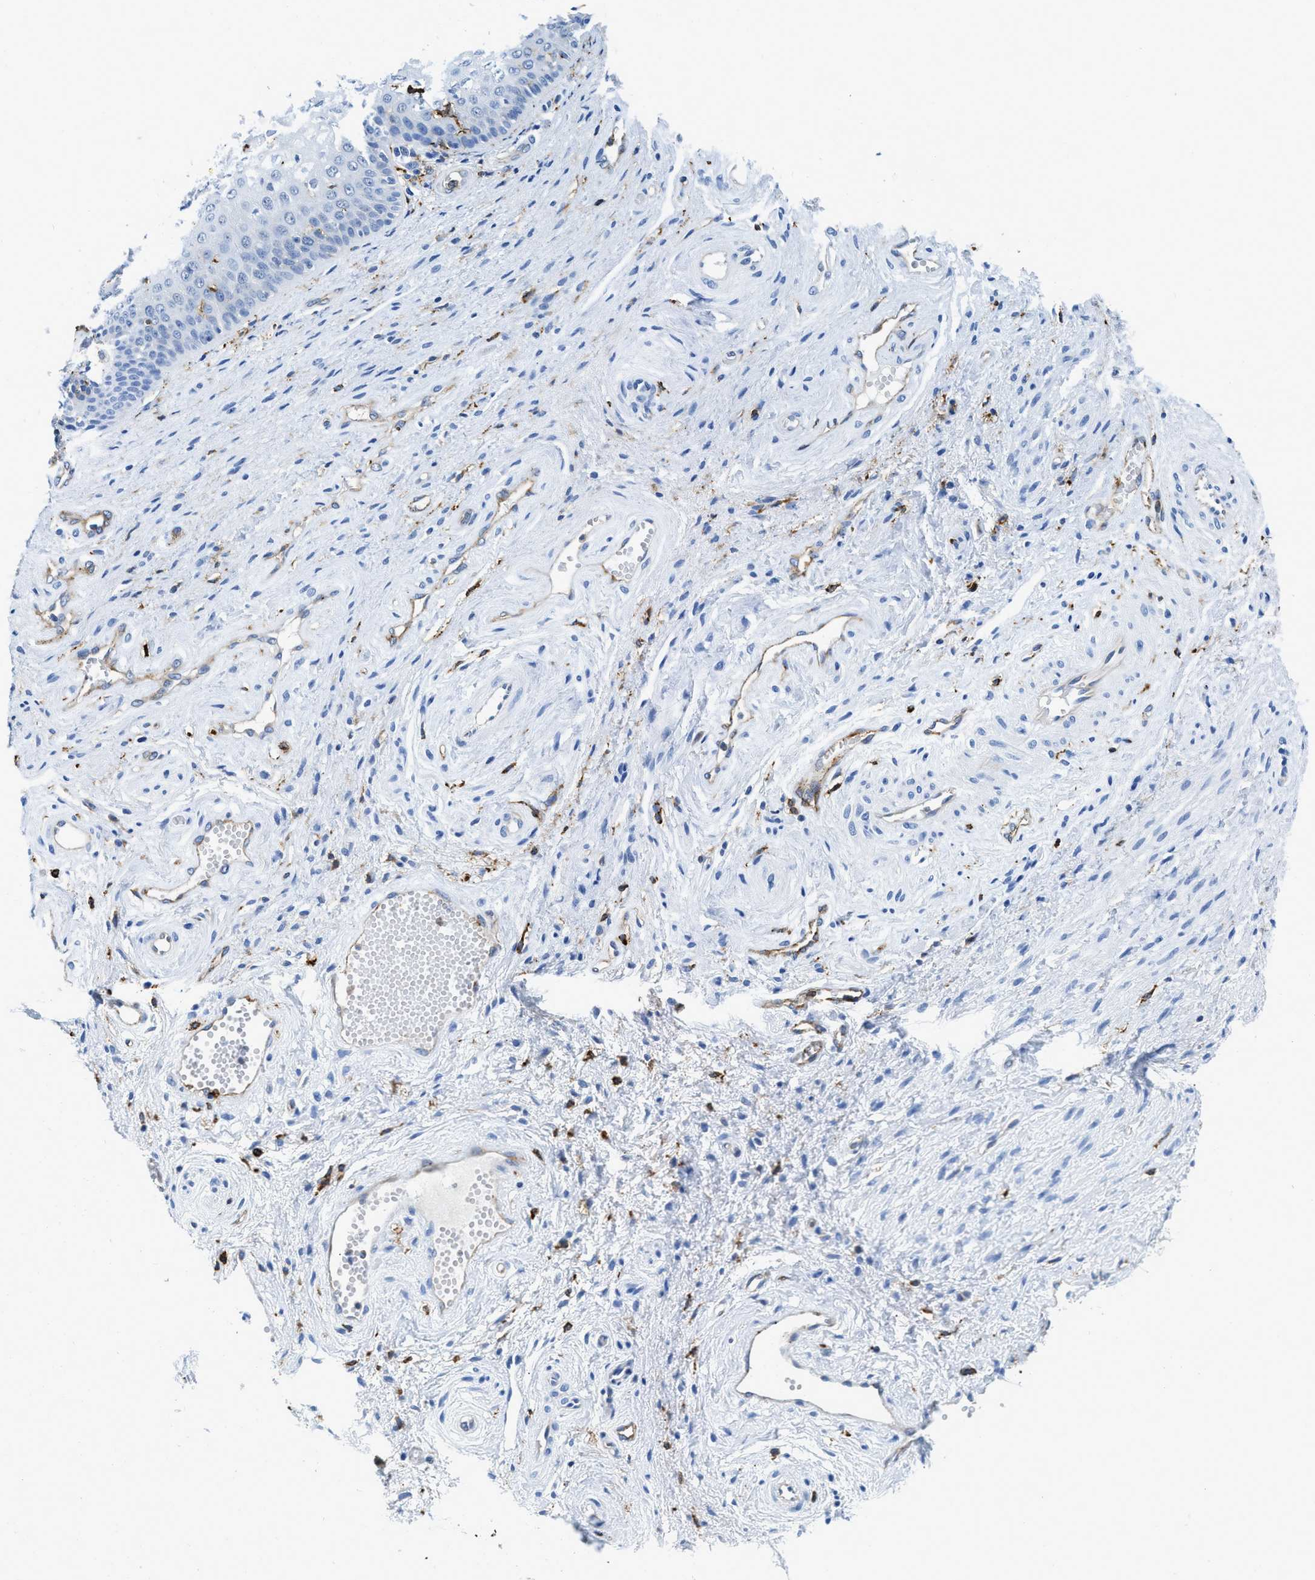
{"staining": {"intensity": "negative", "quantity": "none", "location": "none"}, "tissue": "vagina", "cell_type": "Squamous epithelial cells", "image_type": "normal", "snomed": [{"axis": "morphology", "description": "Normal tissue, NOS"}, {"axis": "topography", "description": "Vagina"}], "caption": "This is an immunohistochemistry (IHC) image of benign human vagina. There is no positivity in squamous epithelial cells.", "gene": "CD226", "patient": {"sex": "female", "age": 34}}